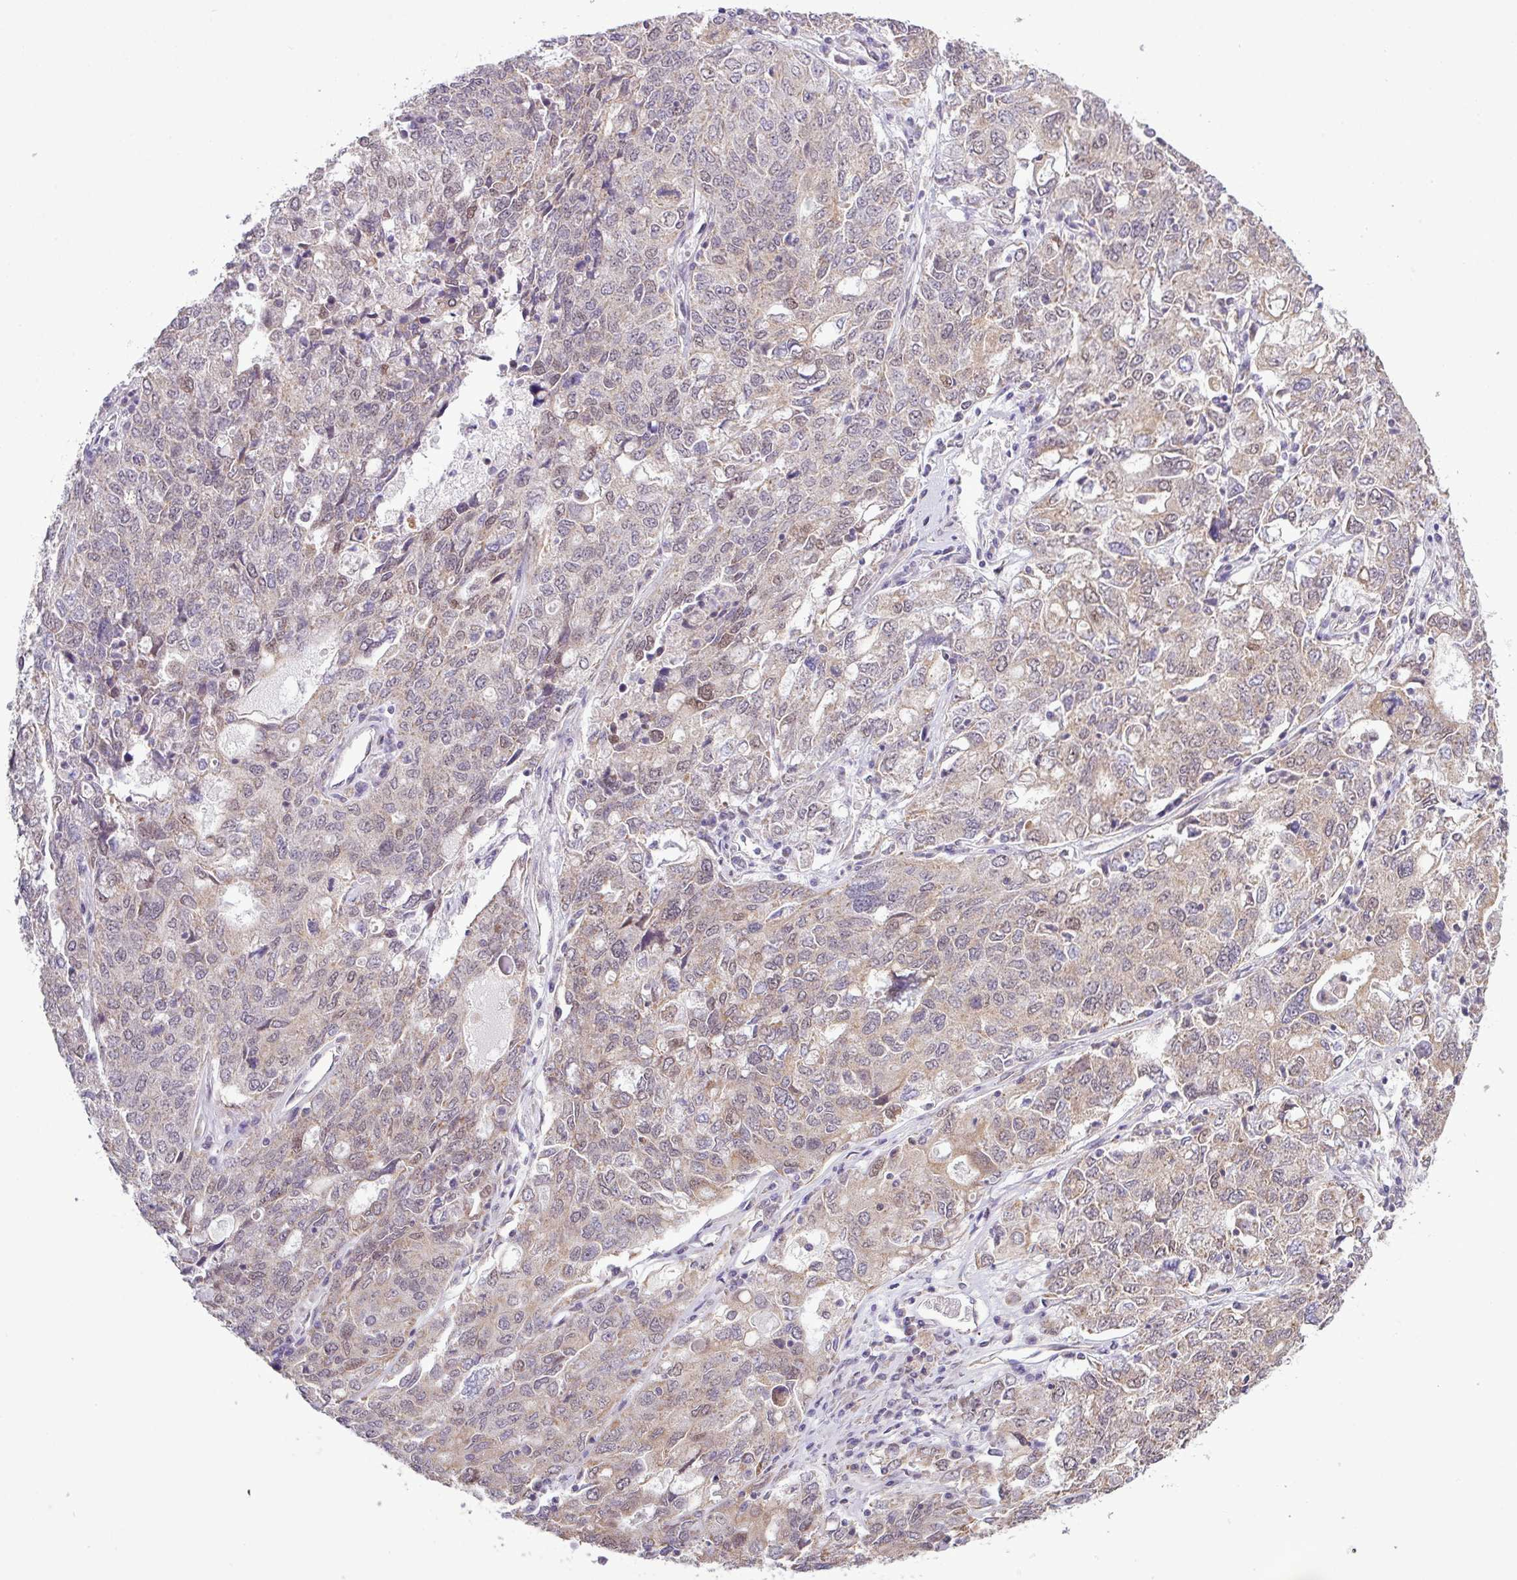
{"staining": {"intensity": "weak", "quantity": "25%-75%", "location": "cytoplasmic/membranous,nuclear"}, "tissue": "ovarian cancer", "cell_type": "Tumor cells", "image_type": "cancer", "snomed": [{"axis": "morphology", "description": "Carcinoma, endometroid"}, {"axis": "topography", "description": "Ovary"}], "caption": "Brown immunohistochemical staining in human endometroid carcinoma (ovarian) displays weak cytoplasmic/membranous and nuclear staining in about 25%-75% of tumor cells.", "gene": "ZNF217", "patient": {"sex": "female", "age": 62}}